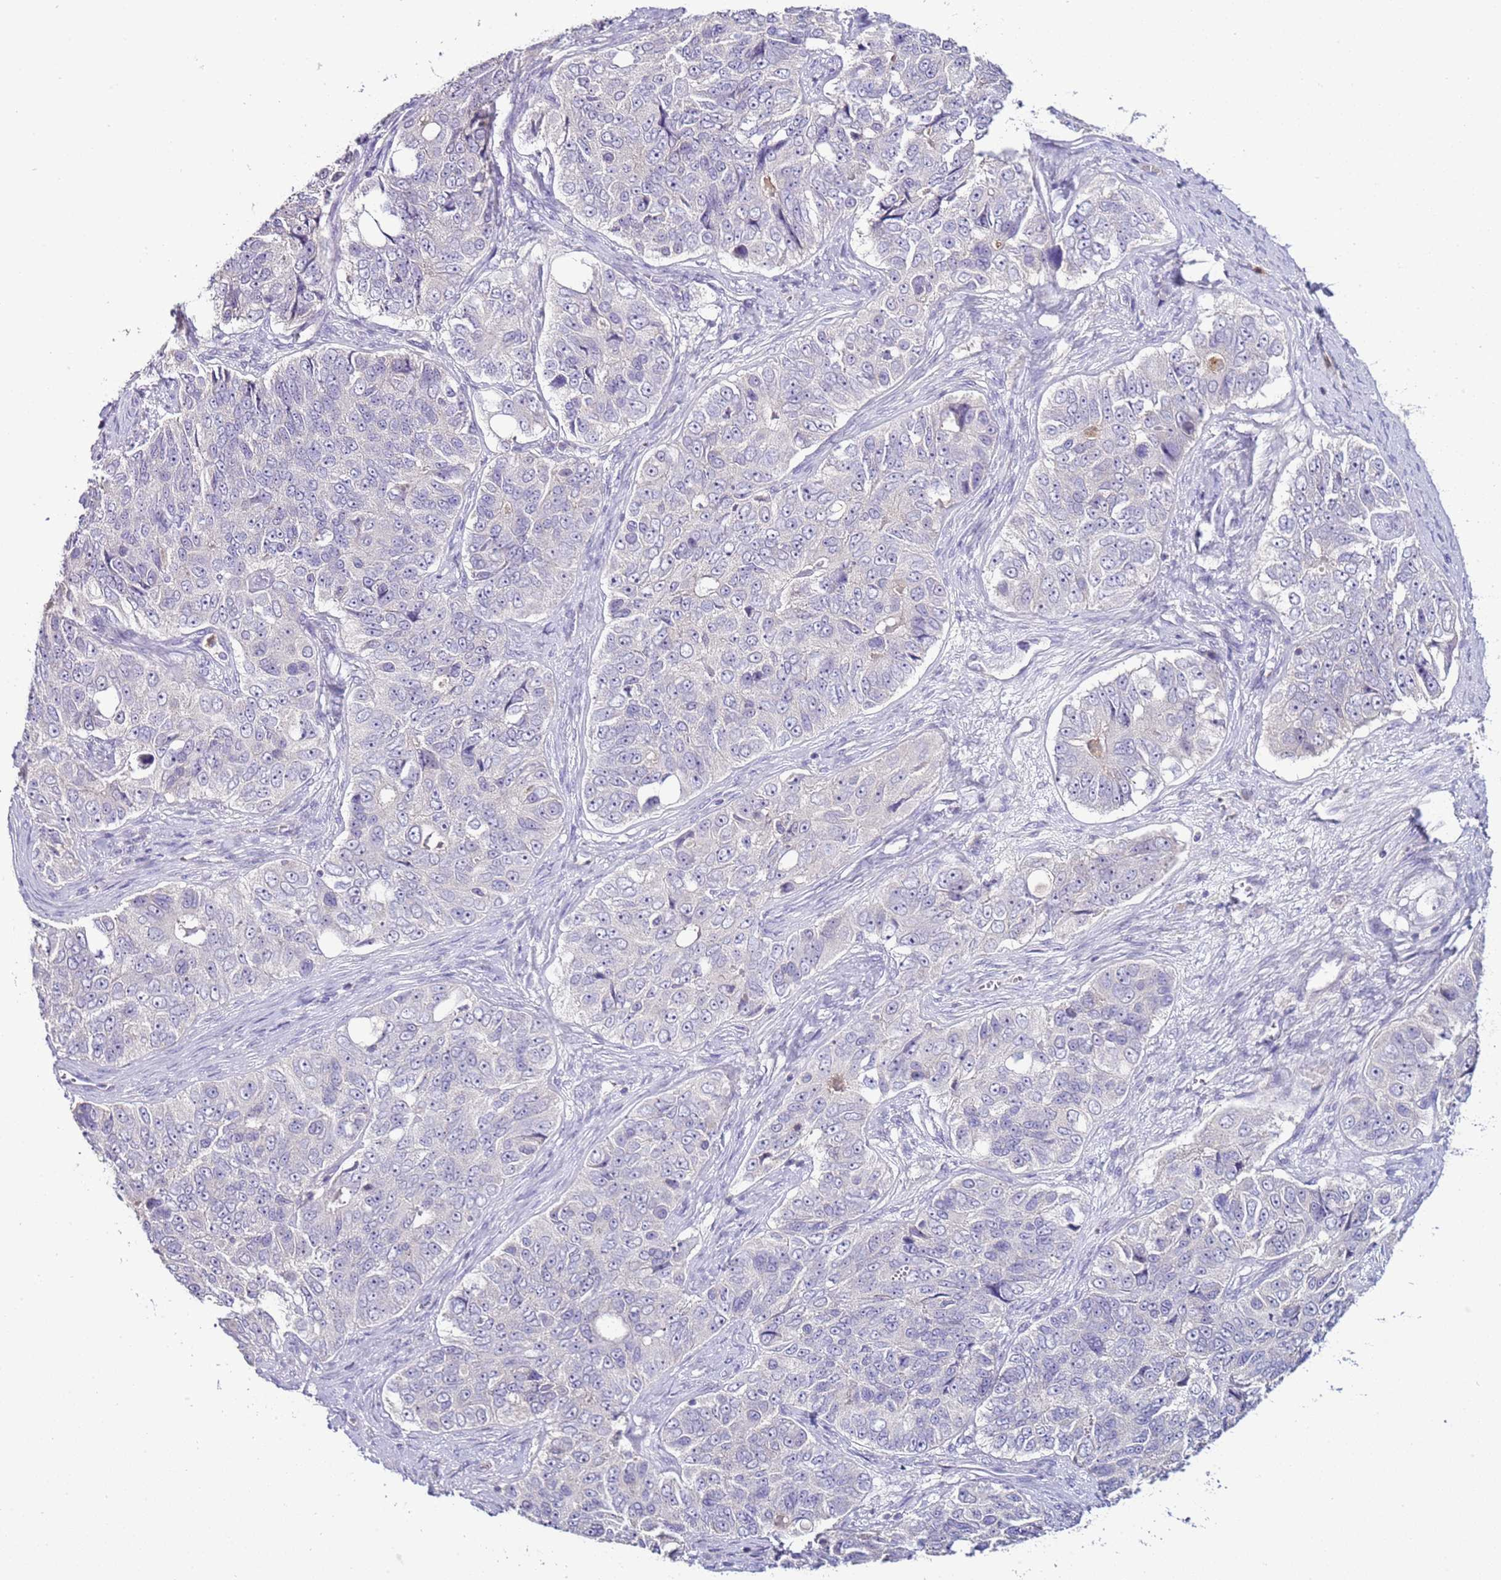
{"staining": {"intensity": "negative", "quantity": "none", "location": "none"}, "tissue": "ovarian cancer", "cell_type": "Tumor cells", "image_type": "cancer", "snomed": [{"axis": "morphology", "description": "Carcinoma, endometroid"}, {"axis": "topography", "description": "Ovary"}], "caption": "IHC histopathology image of human endometroid carcinoma (ovarian) stained for a protein (brown), which displays no positivity in tumor cells.", "gene": "IL2RG", "patient": {"sex": "female", "age": 51}}